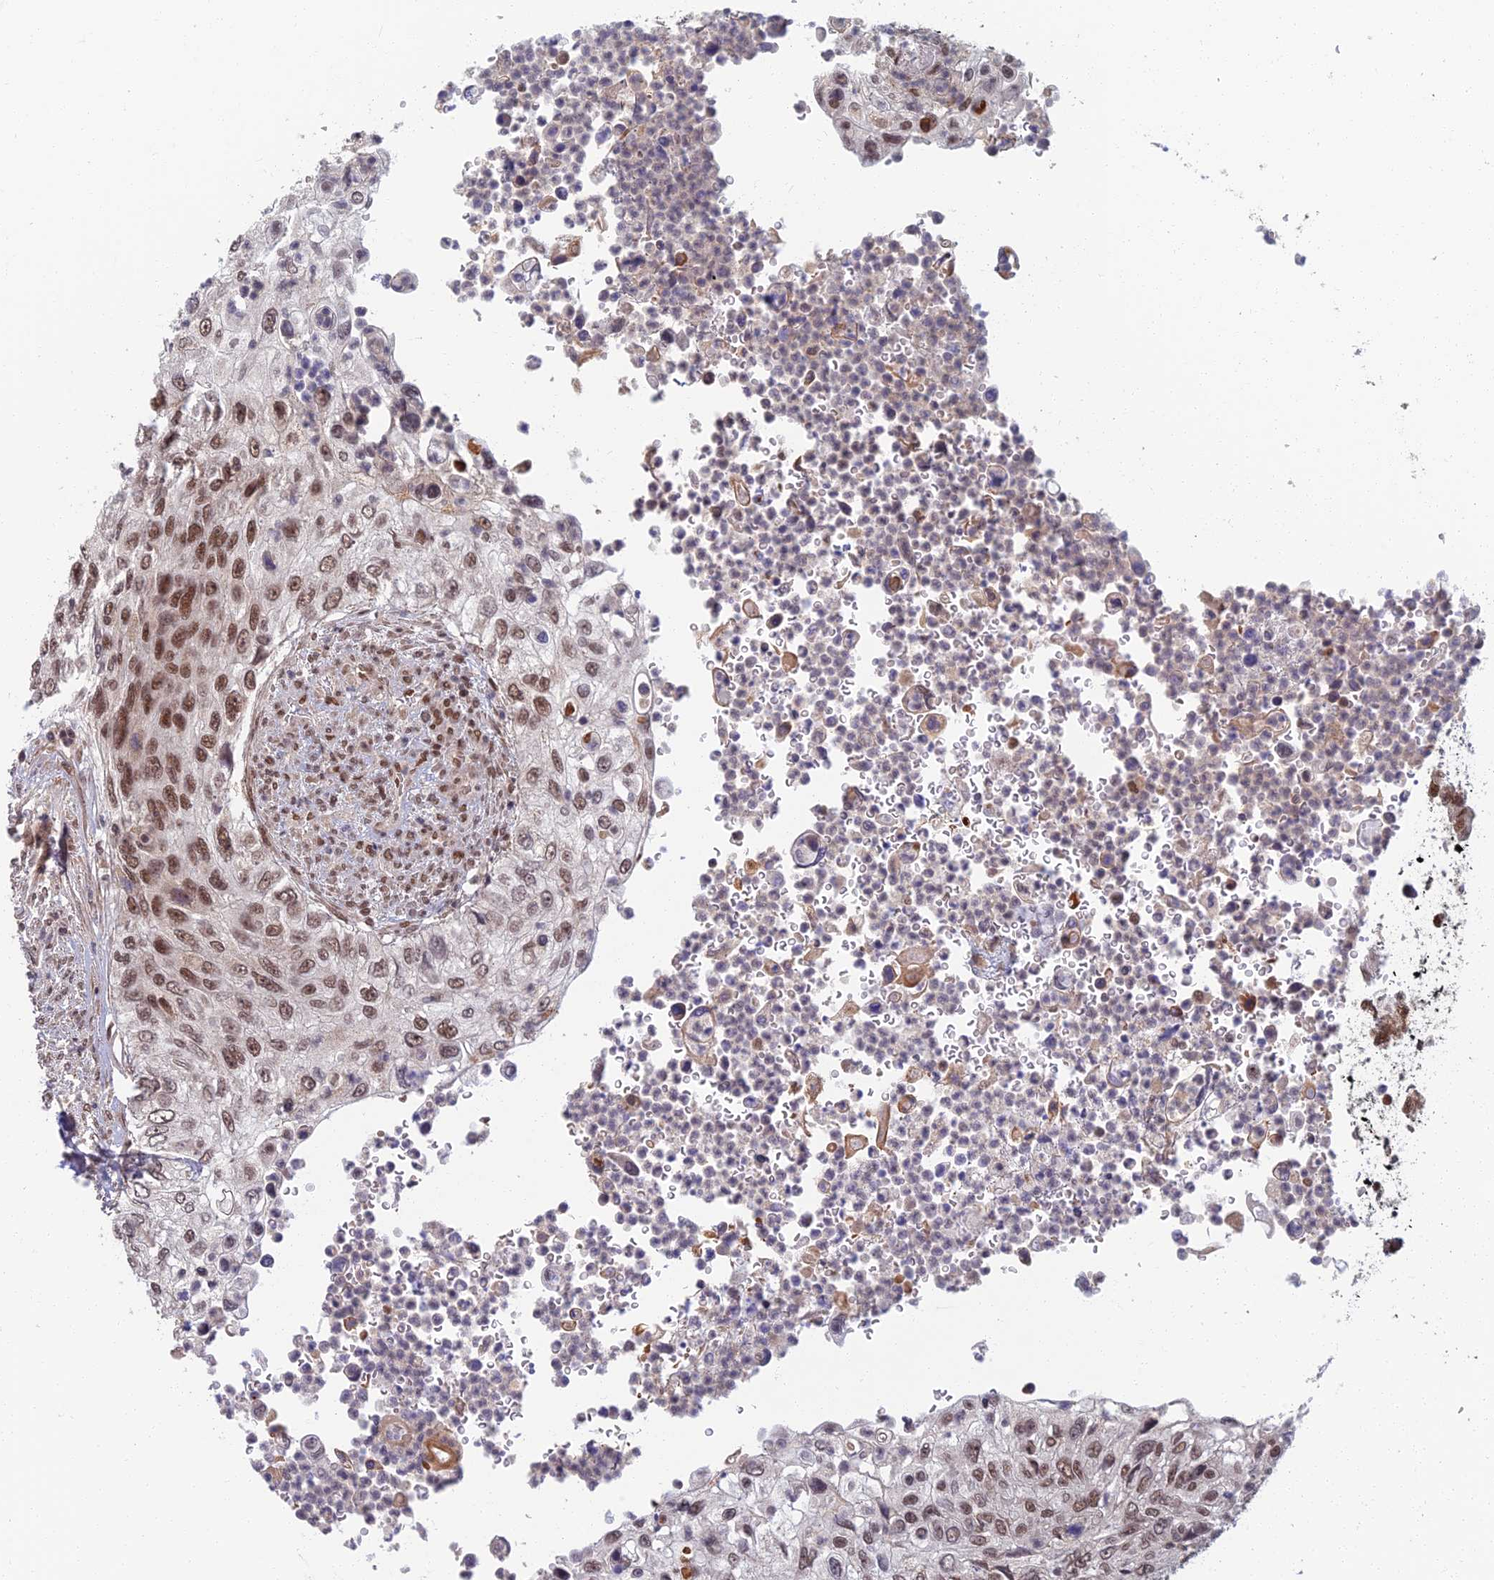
{"staining": {"intensity": "moderate", "quantity": ">75%", "location": "nuclear"}, "tissue": "urothelial cancer", "cell_type": "Tumor cells", "image_type": "cancer", "snomed": [{"axis": "morphology", "description": "Urothelial carcinoma, High grade"}, {"axis": "topography", "description": "Urinary bladder"}], "caption": "DAB (3,3'-diaminobenzidine) immunohistochemical staining of human urothelial carcinoma (high-grade) shows moderate nuclear protein staining in approximately >75% of tumor cells.", "gene": "TCEA2", "patient": {"sex": "female", "age": 60}}